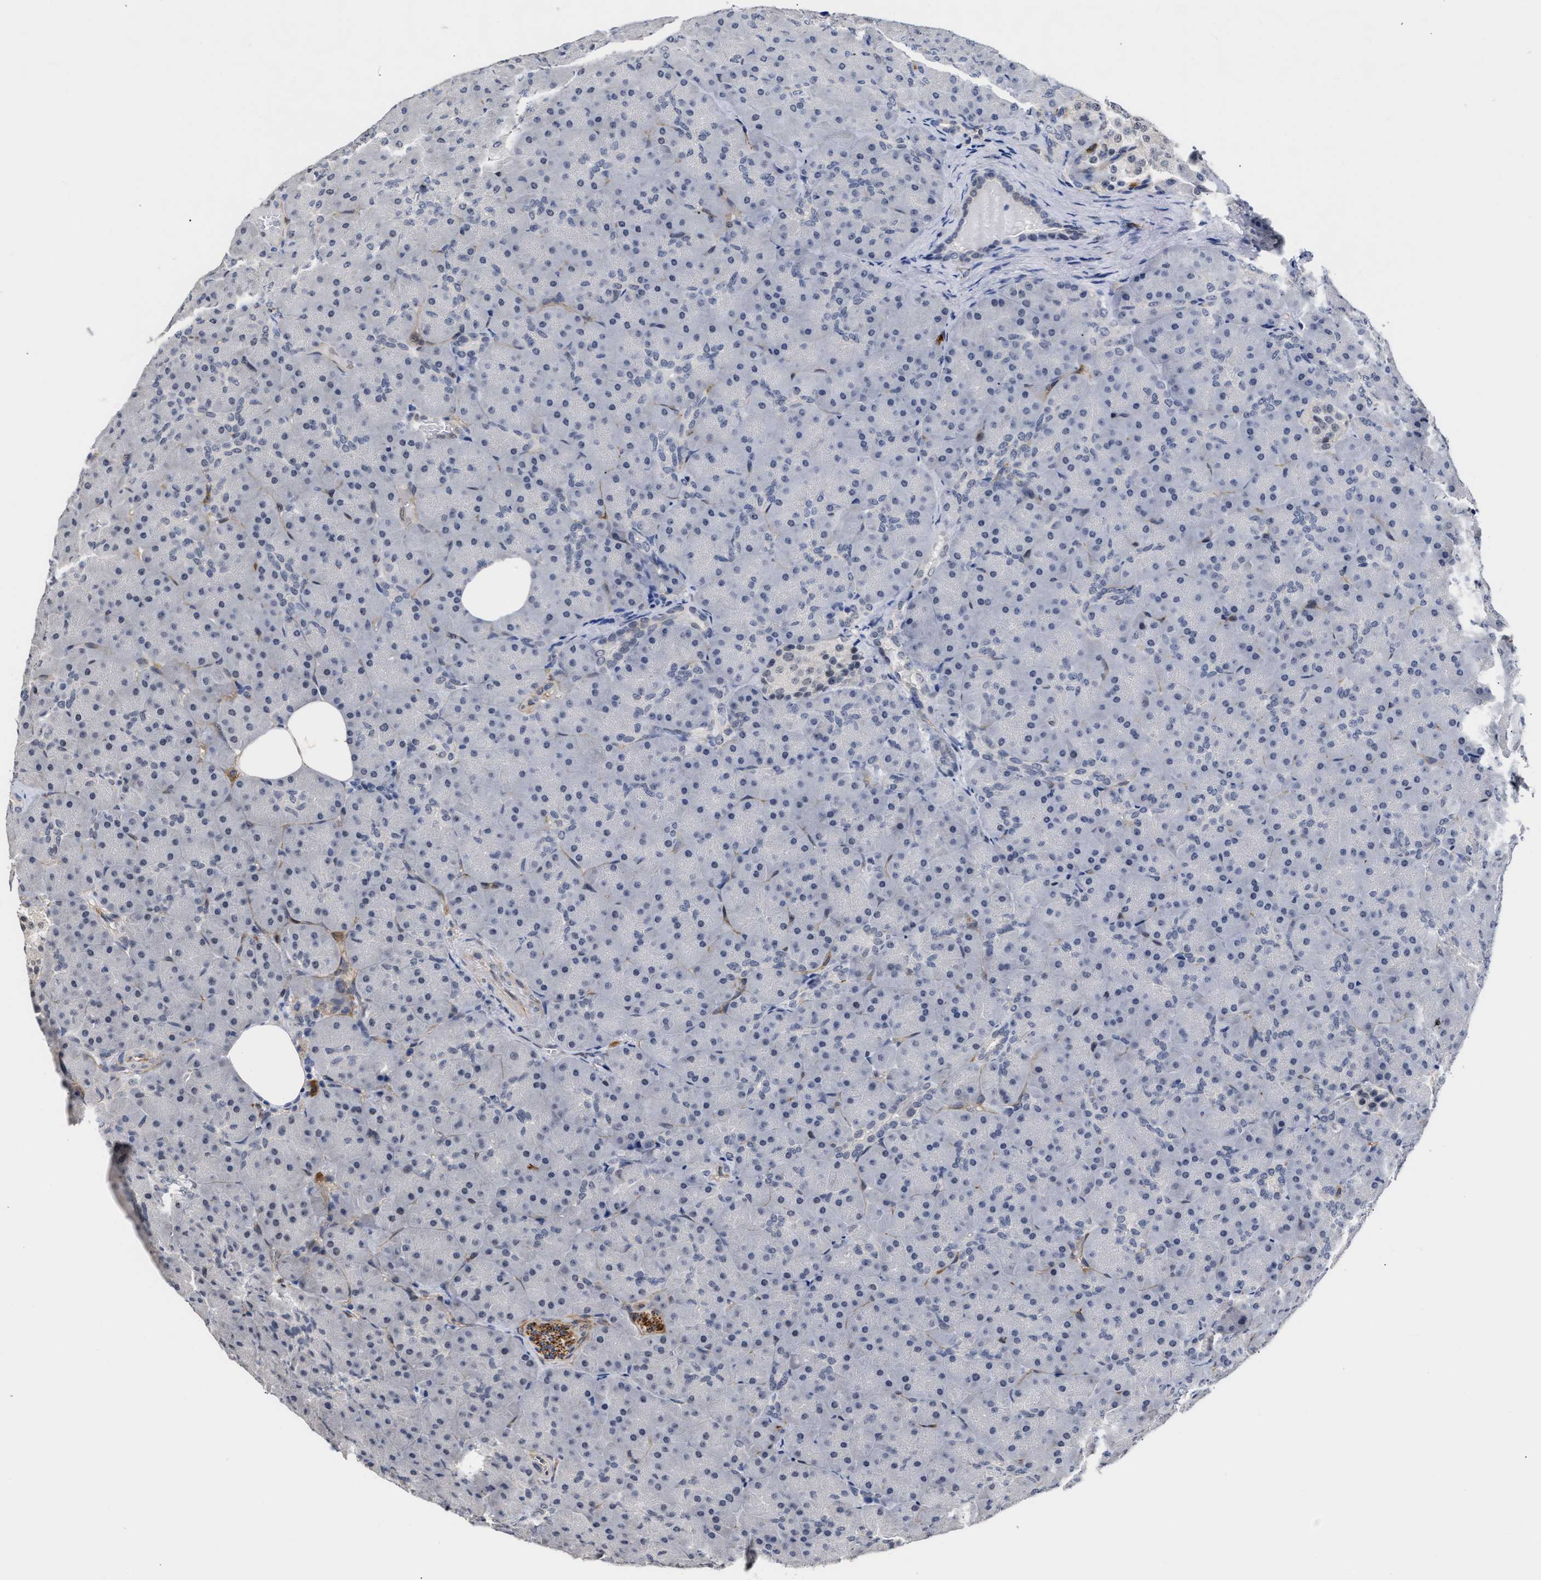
{"staining": {"intensity": "negative", "quantity": "none", "location": "none"}, "tissue": "pancreas", "cell_type": "Exocrine glandular cells", "image_type": "normal", "snomed": [{"axis": "morphology", "description": "Normal tissue, NOS"}, {"axis": "topography", "description": "Pancreas"}], "caption": "High magnification brightfield microscopy of benign pancreas stained with DAB (brown) and counterstained with hematoxylin (blue): exocrine glandular cells show no significant expression. (DAB IHC with hematoxylin counter stain).", "gene": "AHNAK2", "patient": {"sex": "male", "age": 66}}